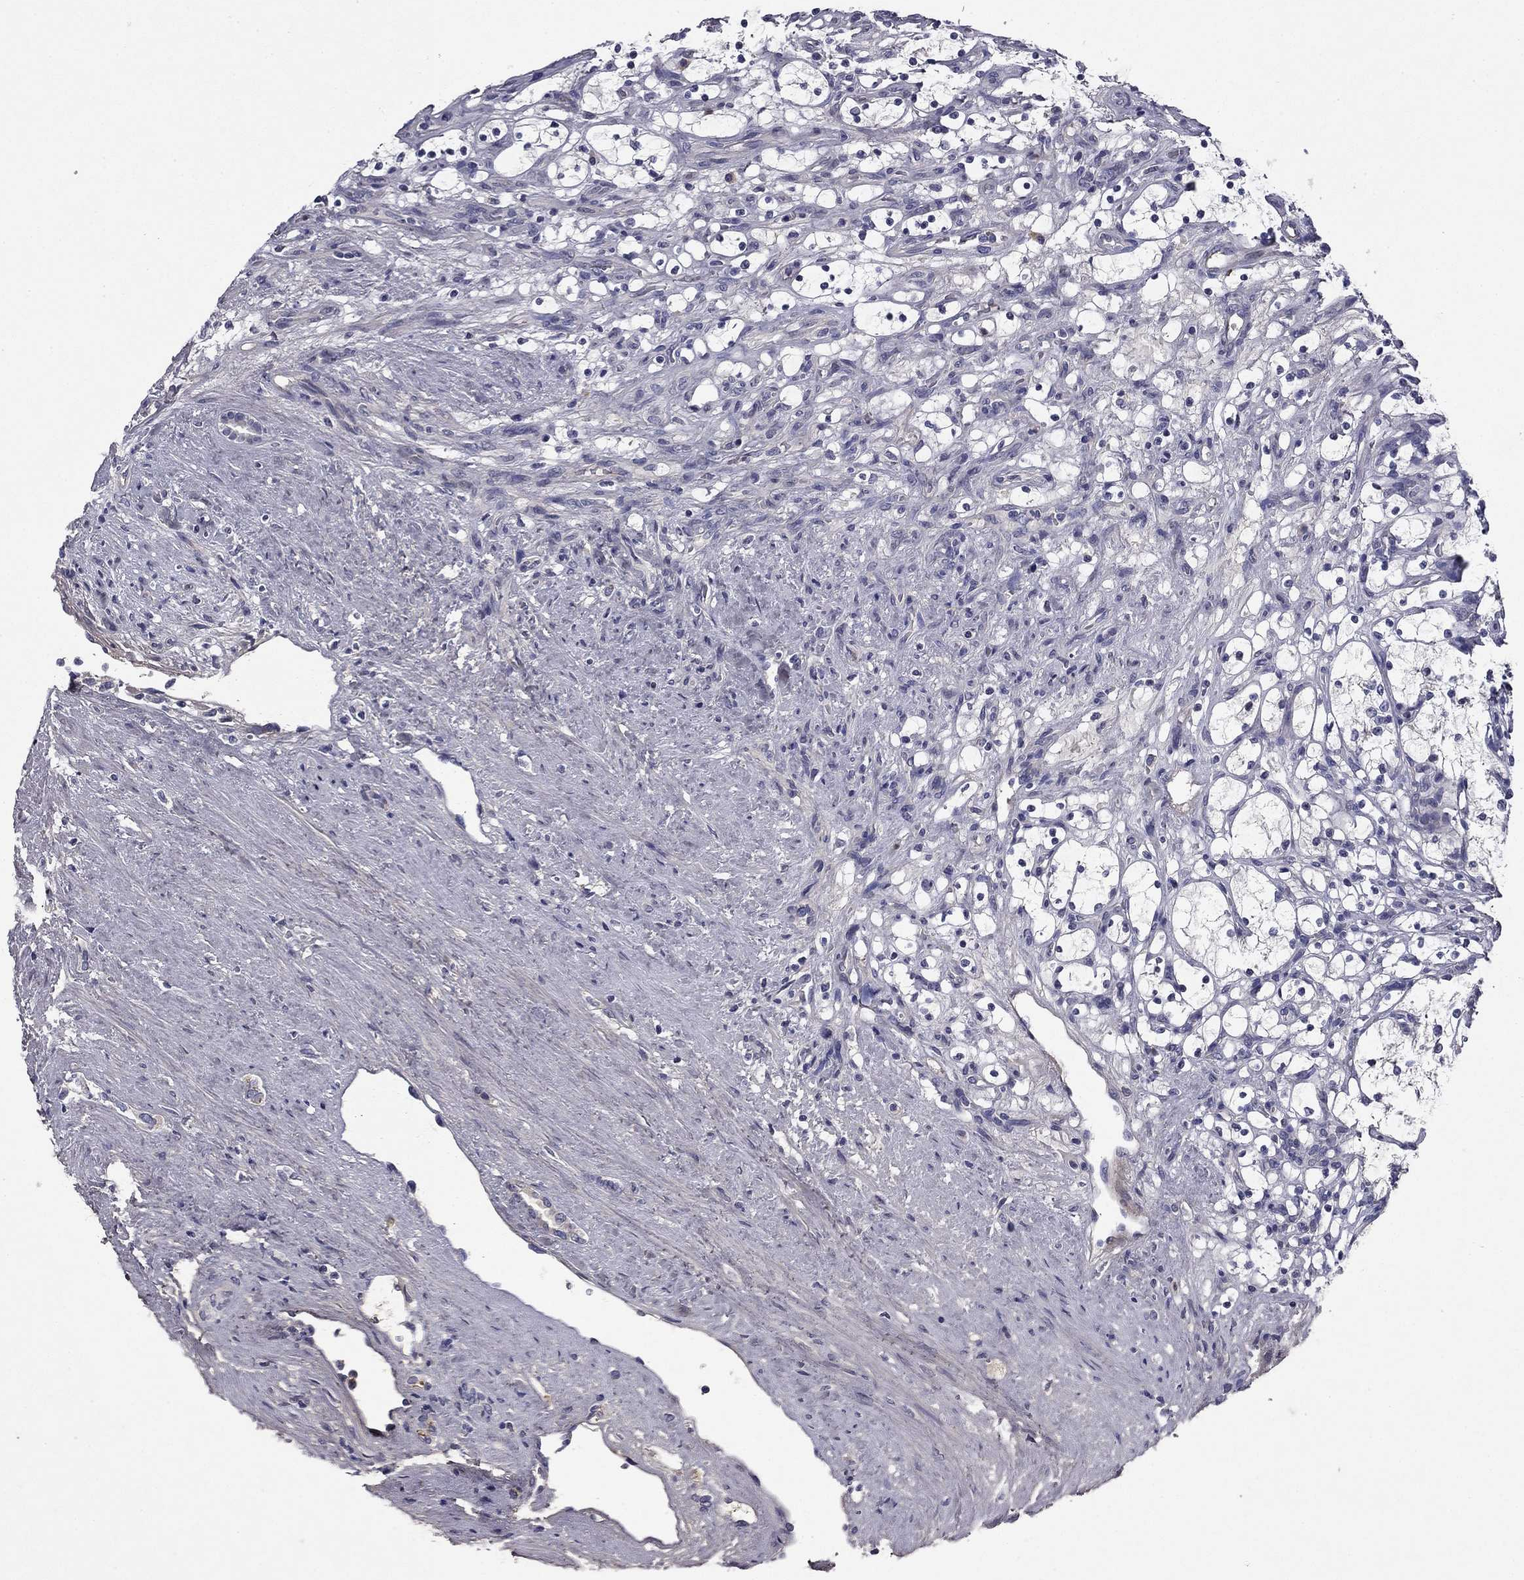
{"staining": {"intensity": "negative", "quantity": "none", "location": "none"}, "tissue": "renal cancer", "cell_type": "Tumor cells", "image_type": "cancer", "snomed": [{"axis": "morphology", "description": "Adenocarcinoma, NOS"}, {"axis": "topography", "description": "Kidney"}], "caption": "This is an IHC micrograph of renal cancer. There is no expression in tumor cells.", "gene": "COL2A1", "patient": {"sex": "female", "age": 69}}